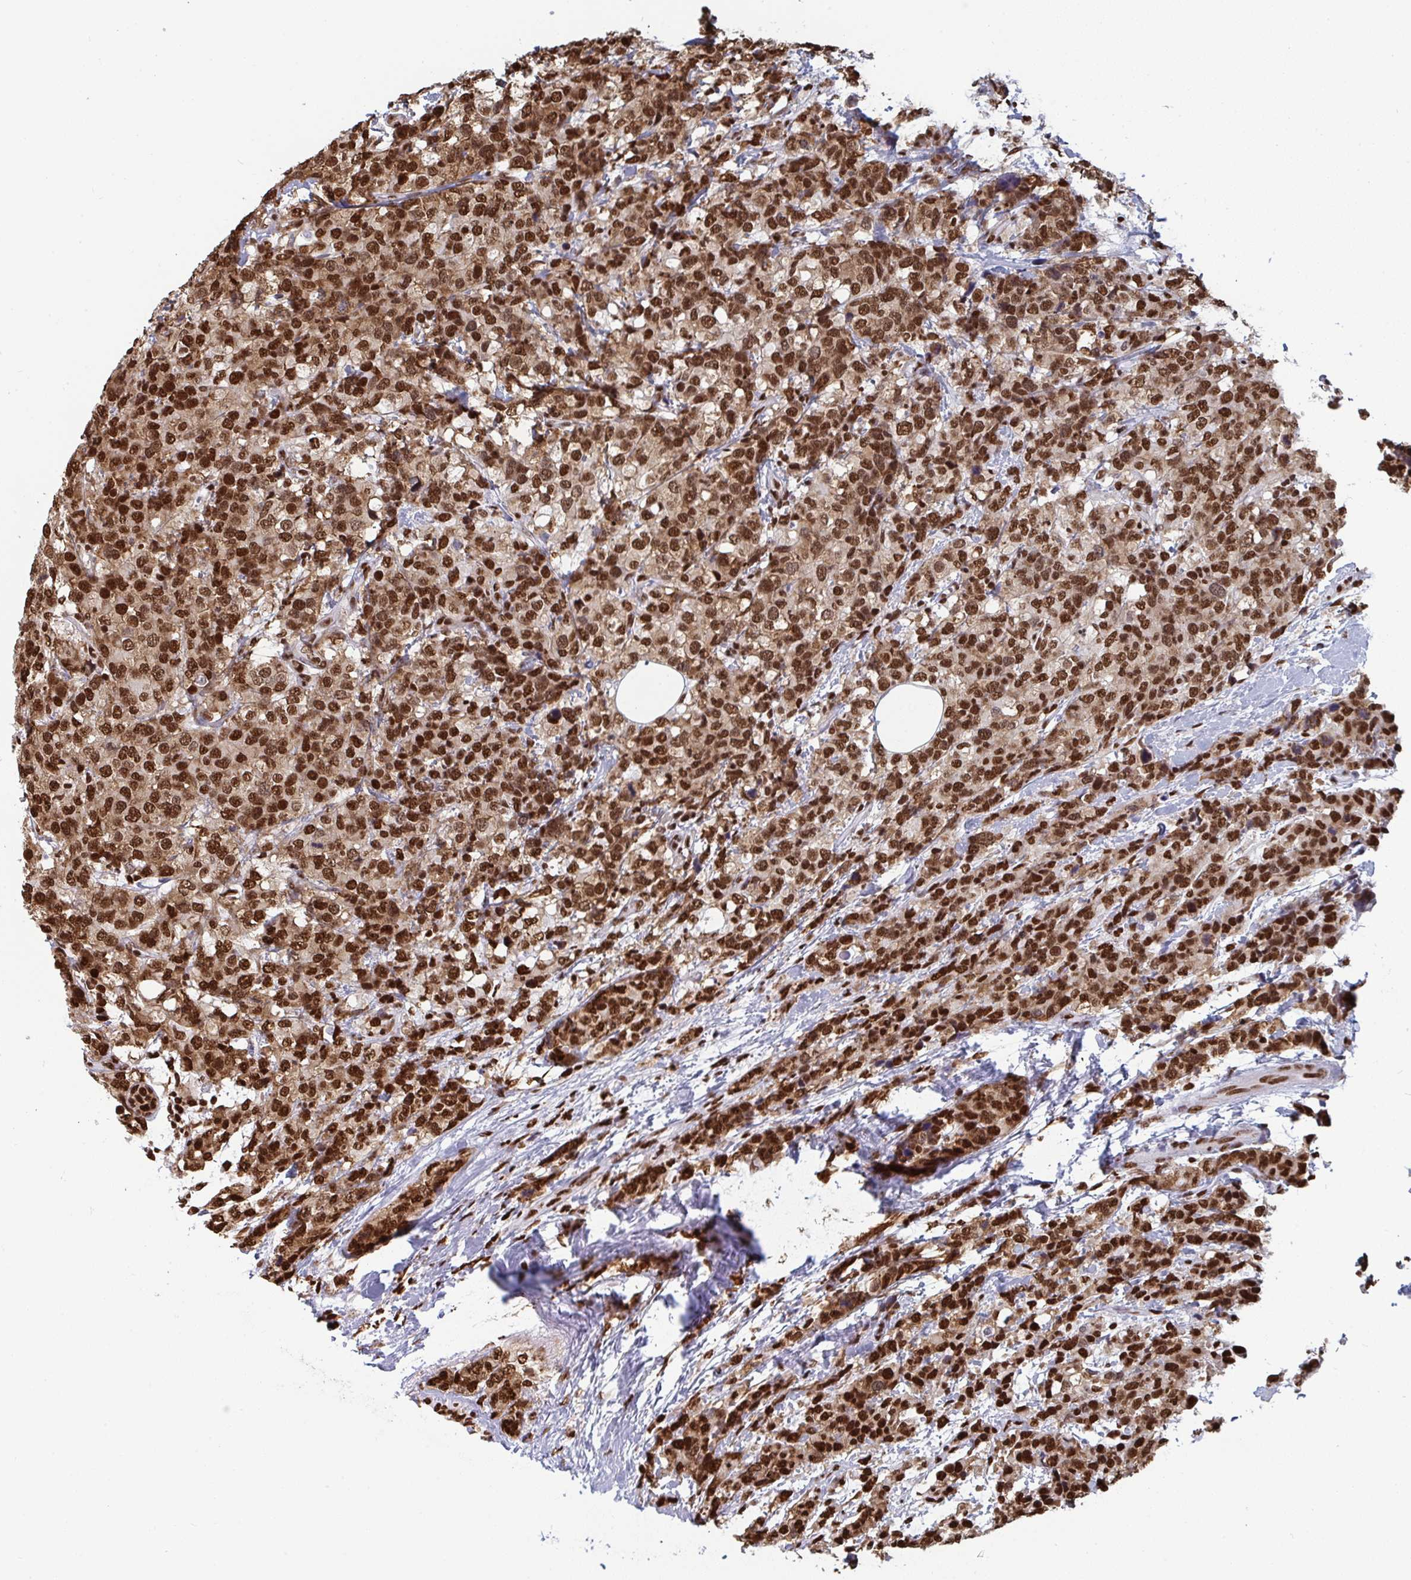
{"staining": {"intensity": "strong", "quantity": ">75%", "location": "nuclear"}, "tissue": "breast cancer", "cell_type": "Tumor cells", "image_type": "cancer", "snomed": [{"axis": "morphology", "description": "Lobular carcinoma"}, {"axis": "topography", "description": "Breast"}], "caption": "Breast lobular carcinoma stained with a protein marker shows strong staining in tumor cells.", "gene": "GAR1", "patient": {"sex": "female", "age": 59}}